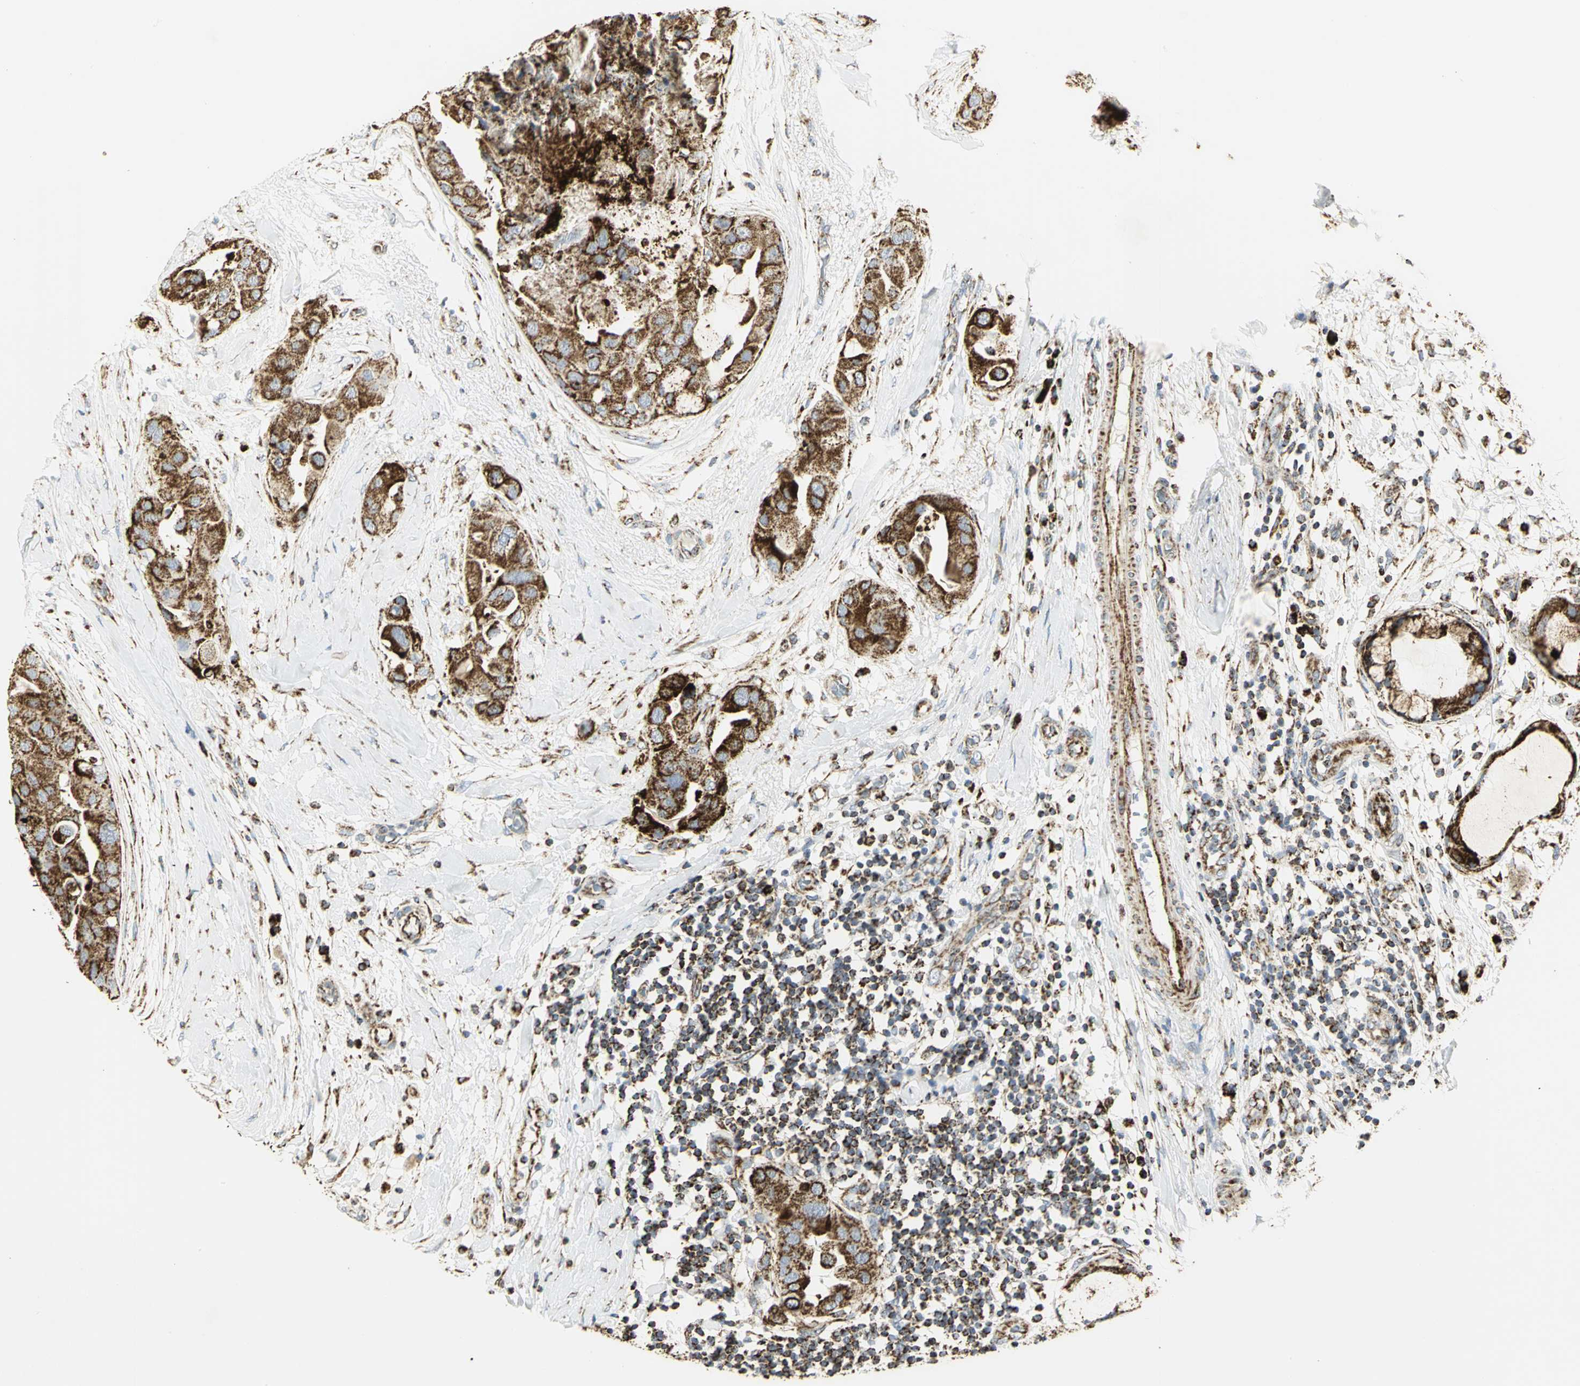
{"staining": {"intensity": "strong", "quantity": ">75%", "location": "cytoplasmic/membranous"}, "tissue": "breast cancer", "cell_type": "Tumor cells", "image_type": "cancer", "snomed": [{"axis": "morphology", "description": "Duct carcinoma"}, {"axis": "topography", "description": "Breast"}], "caption": "Human infiltrating ductal carcinoma (breast) stained with a brown dye reveals strong cytoplasmic/membranous positive expression in about >75% of tumor cells.", "gene": "VDAC1", "patient": {"sex": "female", "age": 40}}